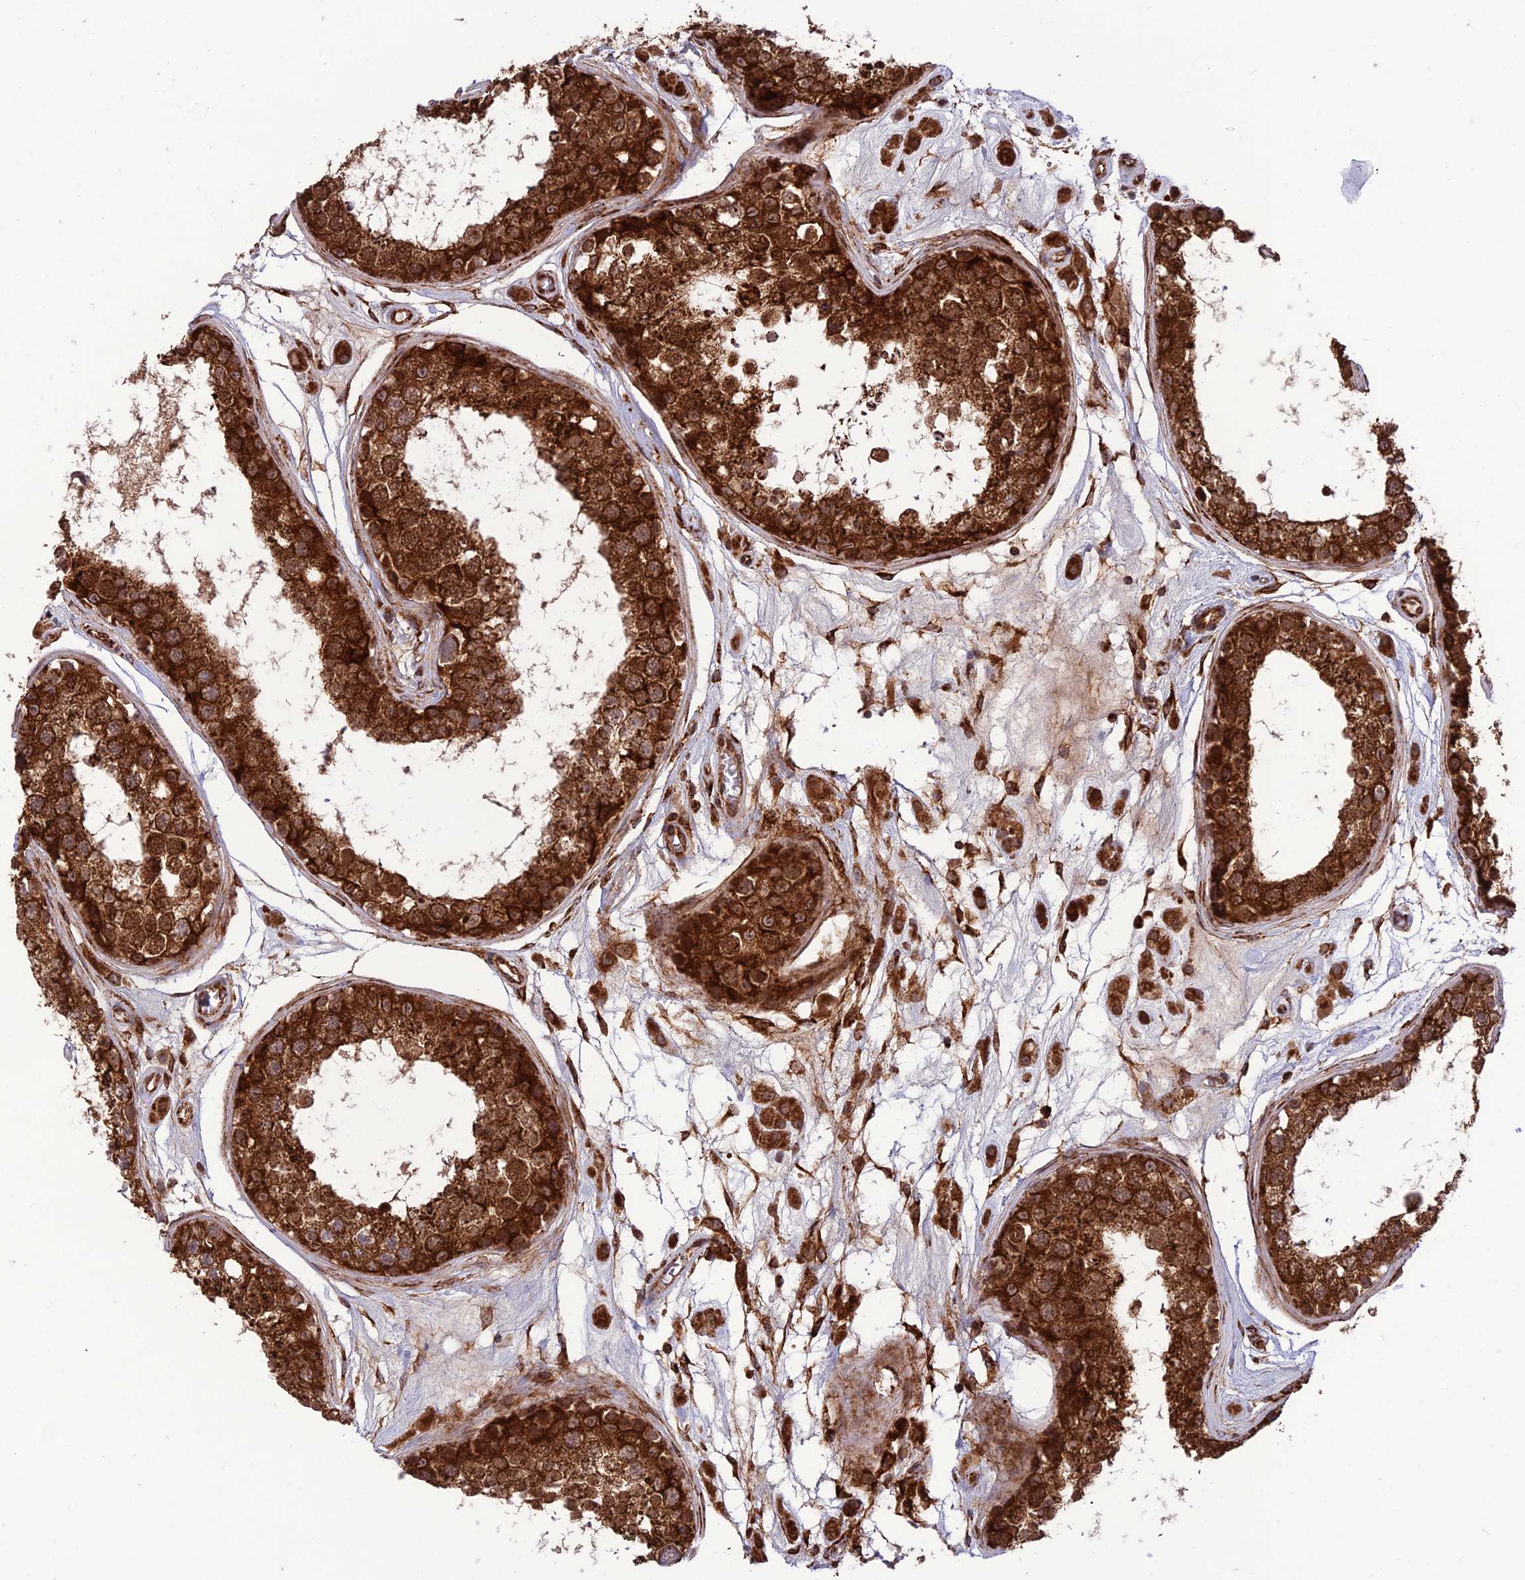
{"staining": {"intensity": "strong", "quantity": ">75%", "location": "cytoplasmic/membranous"}, "tissue": "testis", "cell_type": "Cells in seminiferous ducts", "image_type": "normal", "snomed": [{"axis": "morphology", "description": "Normal tissue, NOS"}, {"axis": "topography", "description": "Testis"}], "caption": "Immunohistochemical staining of normal testis demonstrates >75% levels of strong cytoplasmic/membranous protein positivity in about >75% of cells in seminiferous ducts.", "gene": "CRTAP", "patient": {"sex": "male", "age": 25}}